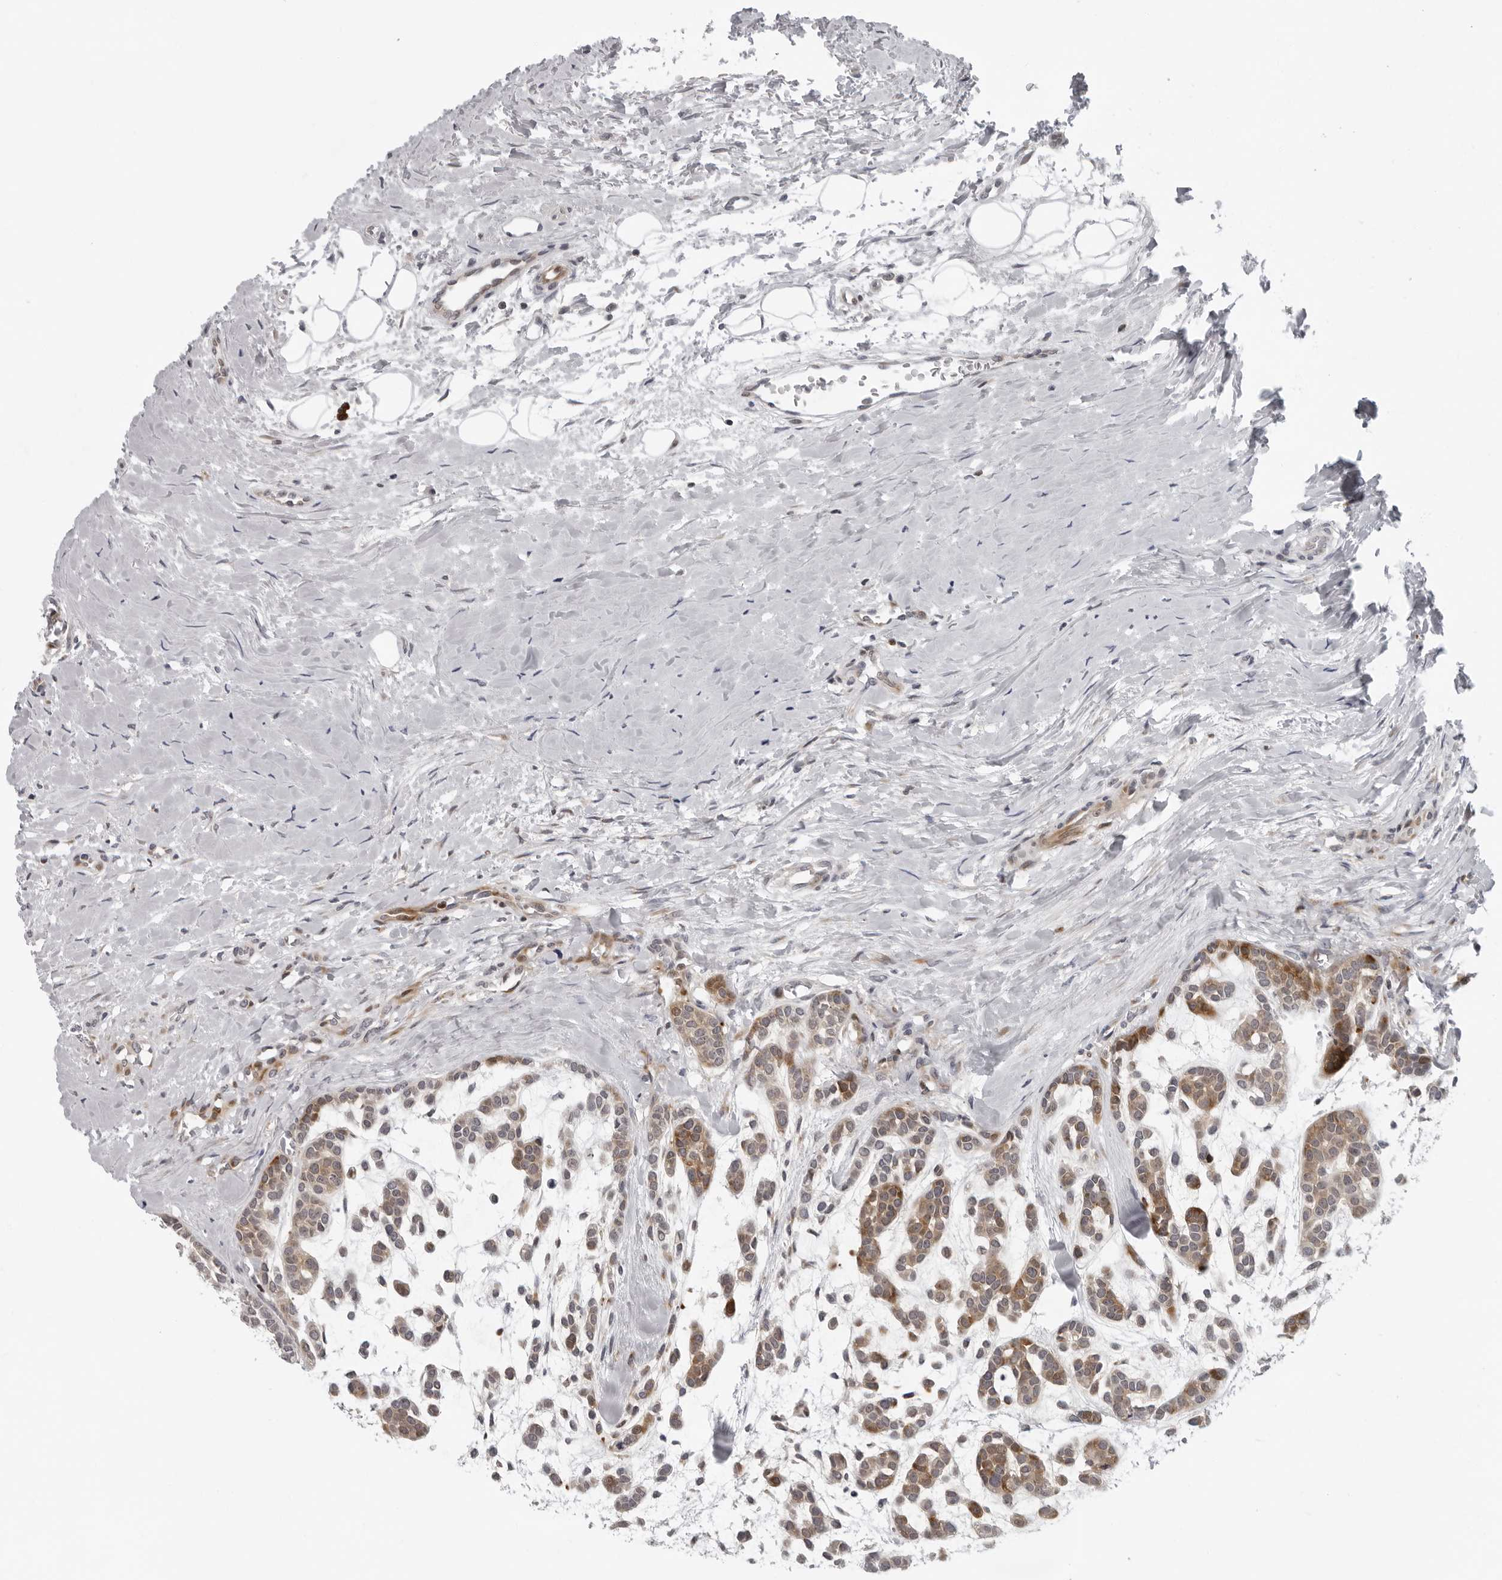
{"staining": {"intensity": "moderate", "quantity": "25%-75%", "location": "cytoplasmic/membranous"}, "tissue": "head and neck cancer", "cell_type": "Tumor cells", "image_type": "cancer", "snomed": [{"axis": "morphology", "description": "Adenocarcinoma, NOS"}, {"axis": "morphology", "description": "Adenoma, NOS"}, {"axis": "topography", "description": "Head-Neck"}], "caption": "Approximately 25%-75% of tumor cells in human head and neck adenoma demonstrate moderate cytoplasmic/membranous protein expression as visualized by brown immunohistochemical staining.", "gene": "PIP4K2C", "patient": {"sex": "female", "age": 55}}